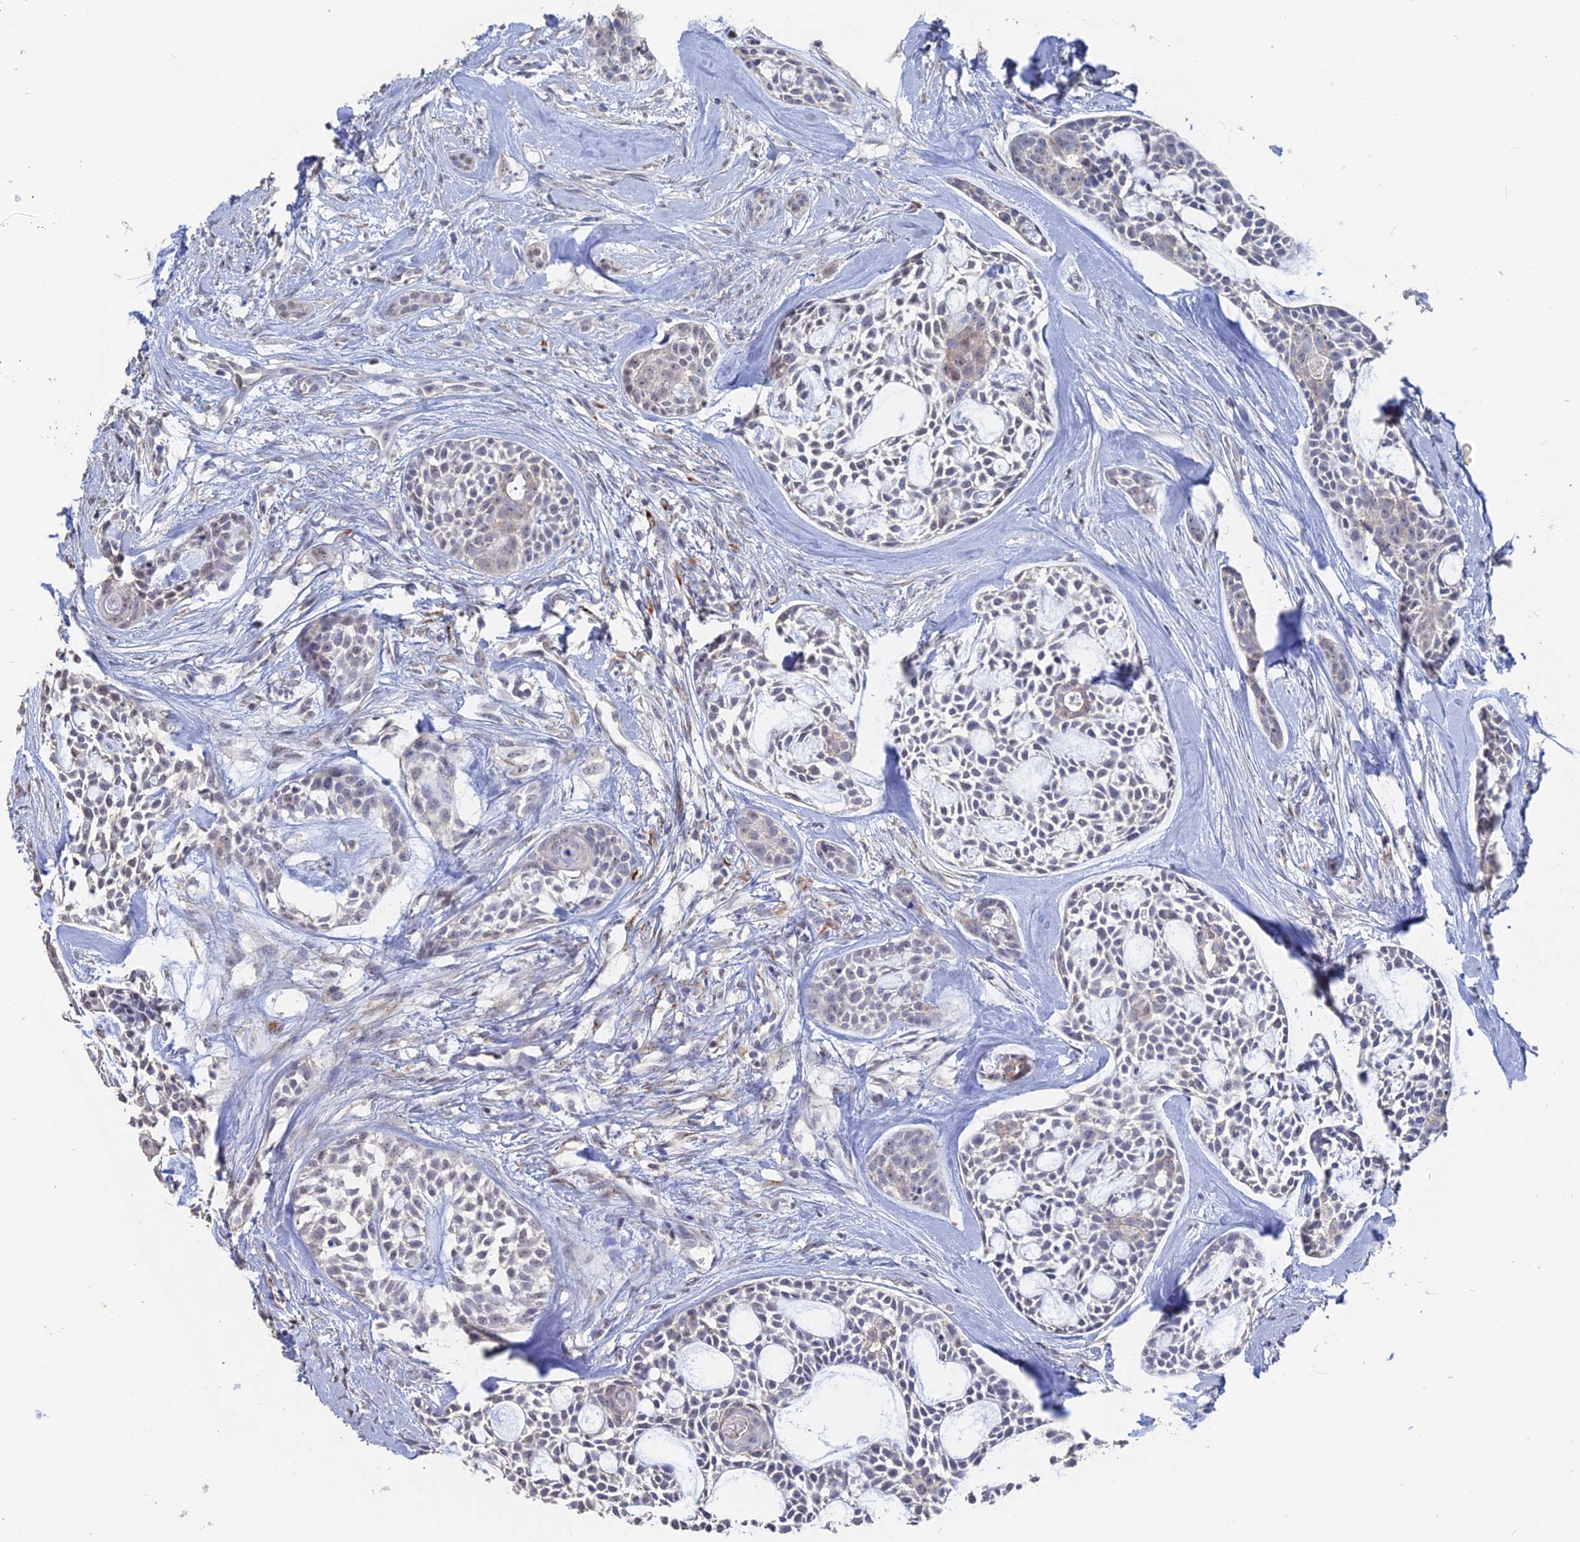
{"staining": {"intensity": "weak", "quantity": "<25%", "location": "cytoplasmic/membranous"}, "tissue": "head and neck cancer", "cell_type": "Tumor cells", "image_type": "cancer", "snomed": [{"axis": "morphology", "description": "Adenocarcinoma, NOS"}, {"axis": "topography", "description": "Subcutis"}, {"axis": "topography", "description": "Head-Neck"}], "caption": "A histopathology image of head and neck cancer stained for a protein displays no brown staining in tumor cells. Brightfield microscopy of immunohistochemistry (IHC) stained with DAB (3,3'-diaminobenzidine) (brown) and hematoxylin (blue), captured at high magnification.", "gene": "SEMG2", "patient": {"sex": "female", "age": 73}}